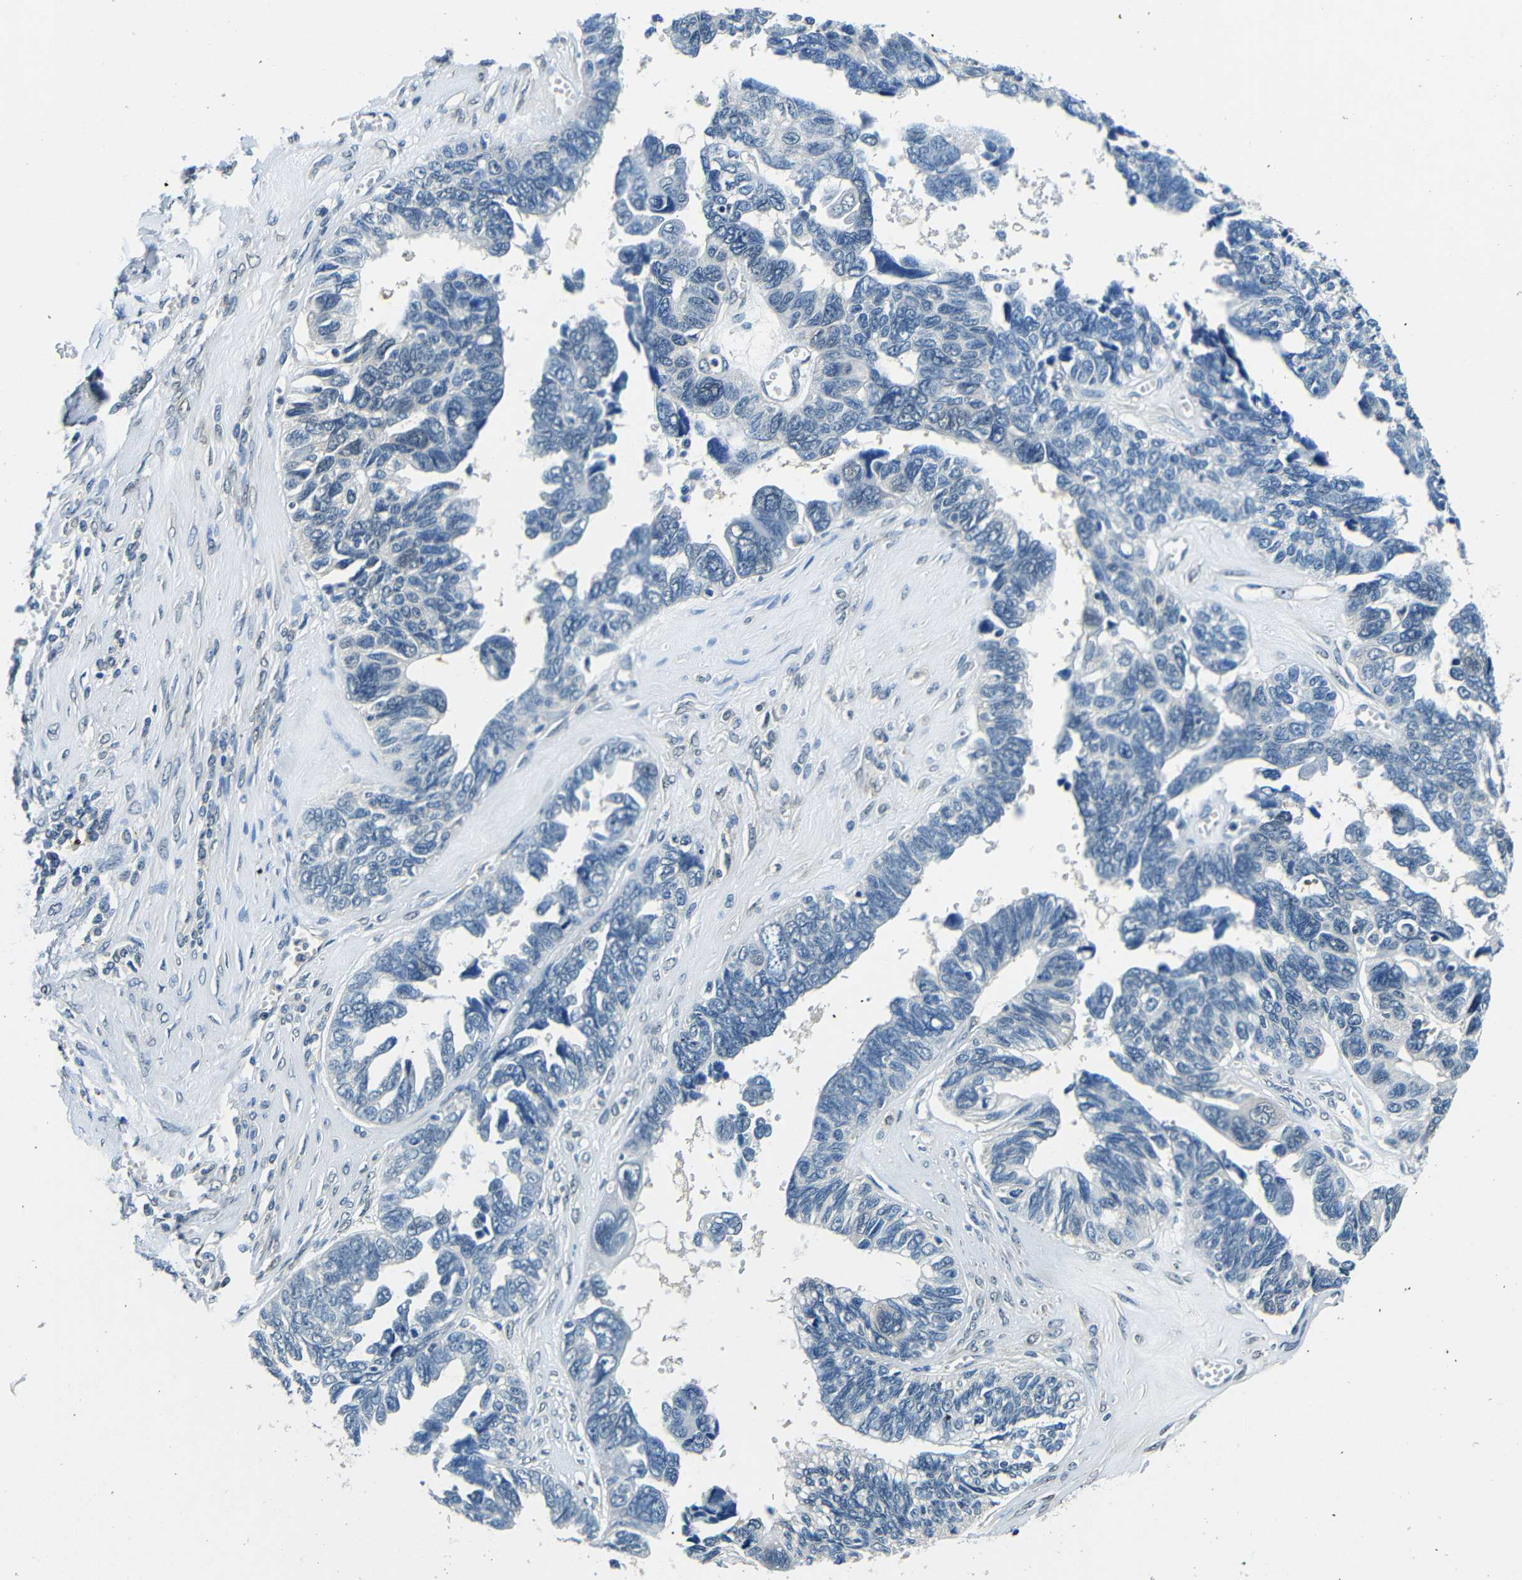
{"staining": {"intensity": "negative", "quantity": "none", "location": "none"}, "tissue": "ovarian cancer", "cell_type": "Tumor cells", "image_type": "cancer", "snomed": [{"axis": "morphology", "description": "Cystadenocarcinoma, serous, NOS"}, {"axis": "topography", "description": "Ovary"}], "caption": "Image shows no significant protein staining in tumor cells of serous cystadenocarcinoma (ovarian).", "gene": "ADAP1", "patient": {"sex": "female", "age": 79}}